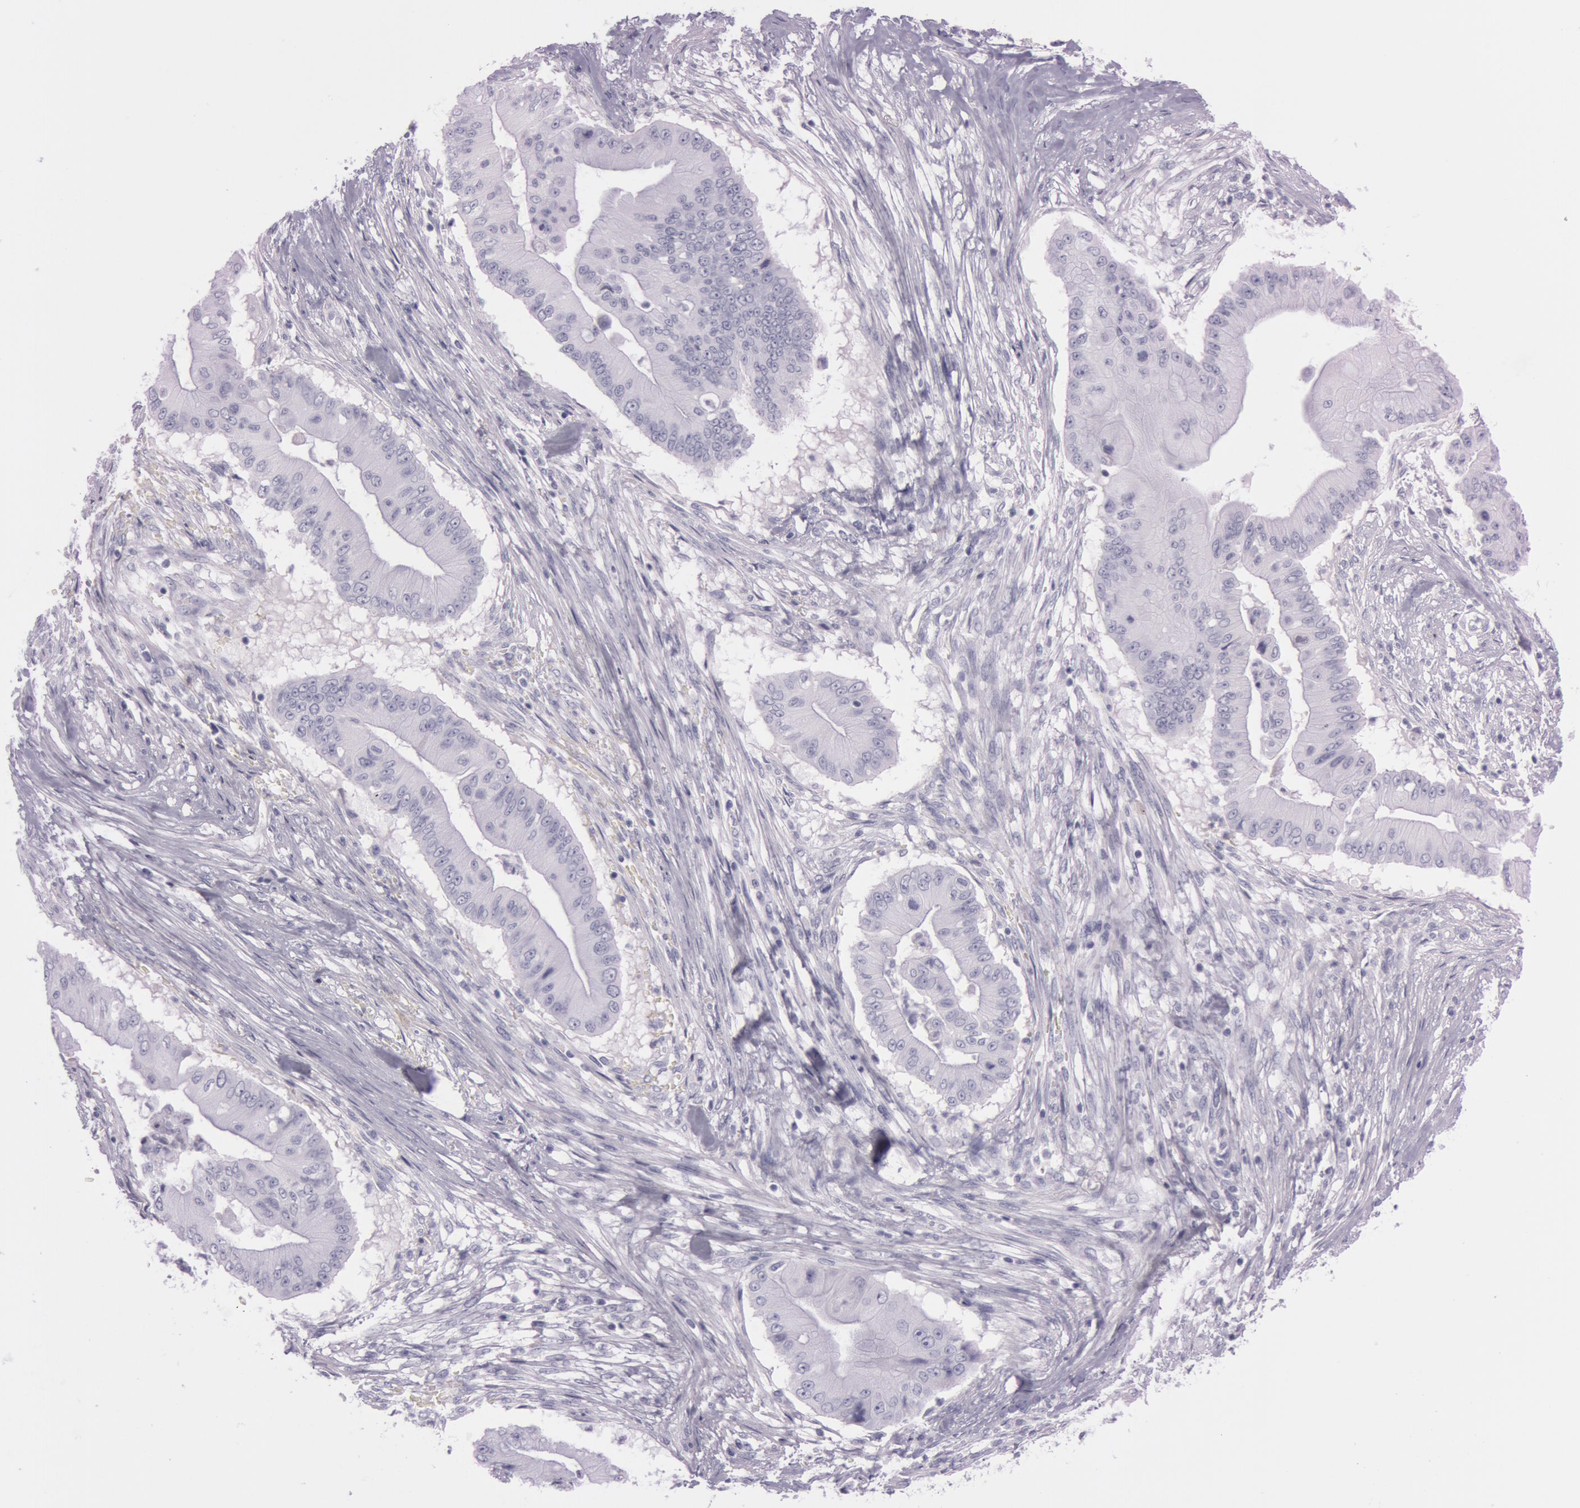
{"staining": {"intensity": "negative", "quantity": "none", "location": "none"}, "tissue": "pancreatic cancer", "cell_type": "Tumor cells", "image_type": "cancer", "snomed": [{"axis": "morphology", "description": "Adenocarcinoma, NOS"}, {"axis": "topography", "description": "Pancreas"}], "caption": "Immunohistochemistry image of neoplastic tissue: human pancreatic cancer (adenocarcinoma) stained with DAB displays no significant protein positivity in tumor cells. Nuclei are stained in blue.", "gene": "S100A7", "patient": {"sex": "male", "age": 62}}